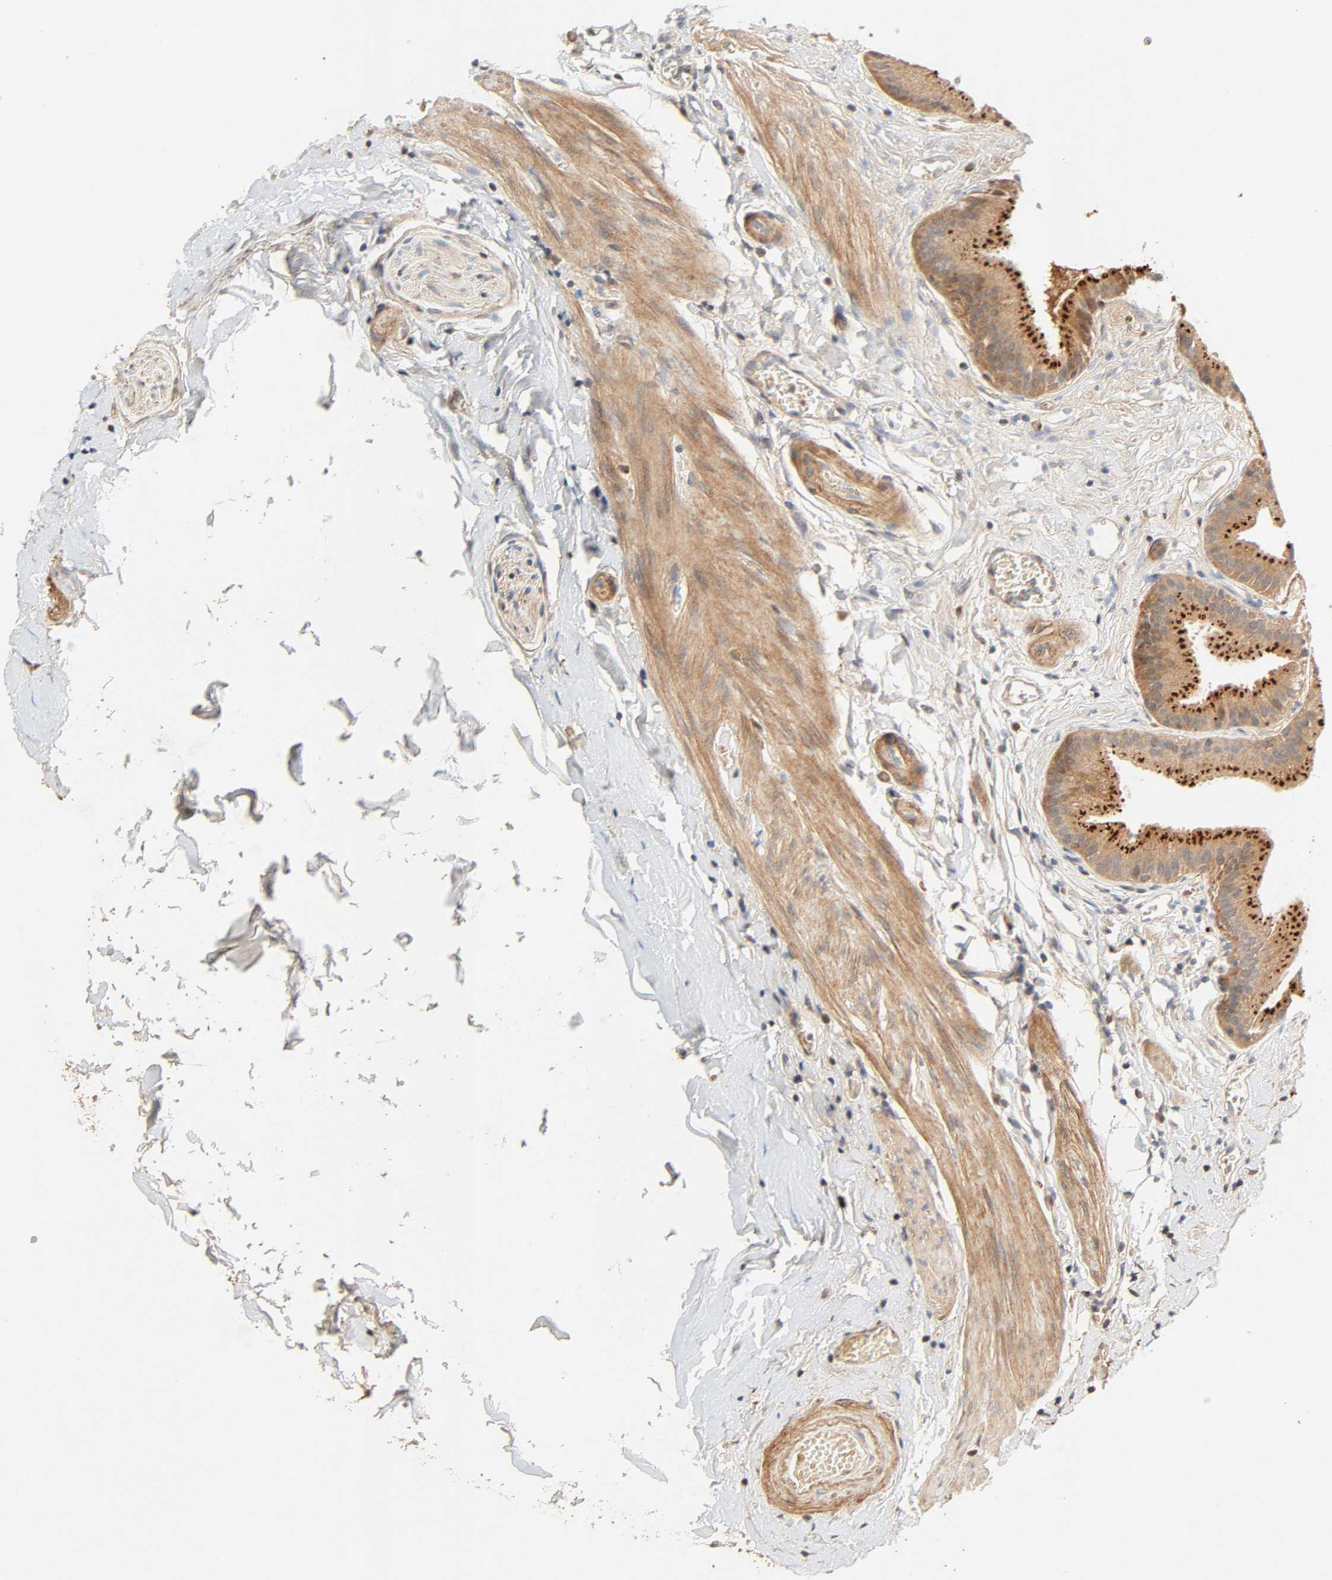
{"staining": {"intensity": "strong", "quantity": ">75%", "location": "cytoplasmic/membranous"}, "tissue": "gallbladder", "cell_type": "Glandular cells", "image_type": "normal", "snomed": [{"axis": "morphology", "description": "Normal tissue, NOS"}, {"axis": "topography", "description": "Gallbladder"}], "caption": "Immunohistochemical staining of benign gallbladder exhibits strong cytoplasmic/membranous protein positivity in approximately >75% of glandular cells. (Stains: DAB (3,3'-diaminobenzidine) in brown, nuclei in blue, Microscopy: brightfield microscopy at high magnification).", "gene": "MAPK6", "patient": {"sex": "female", "age": 63}}